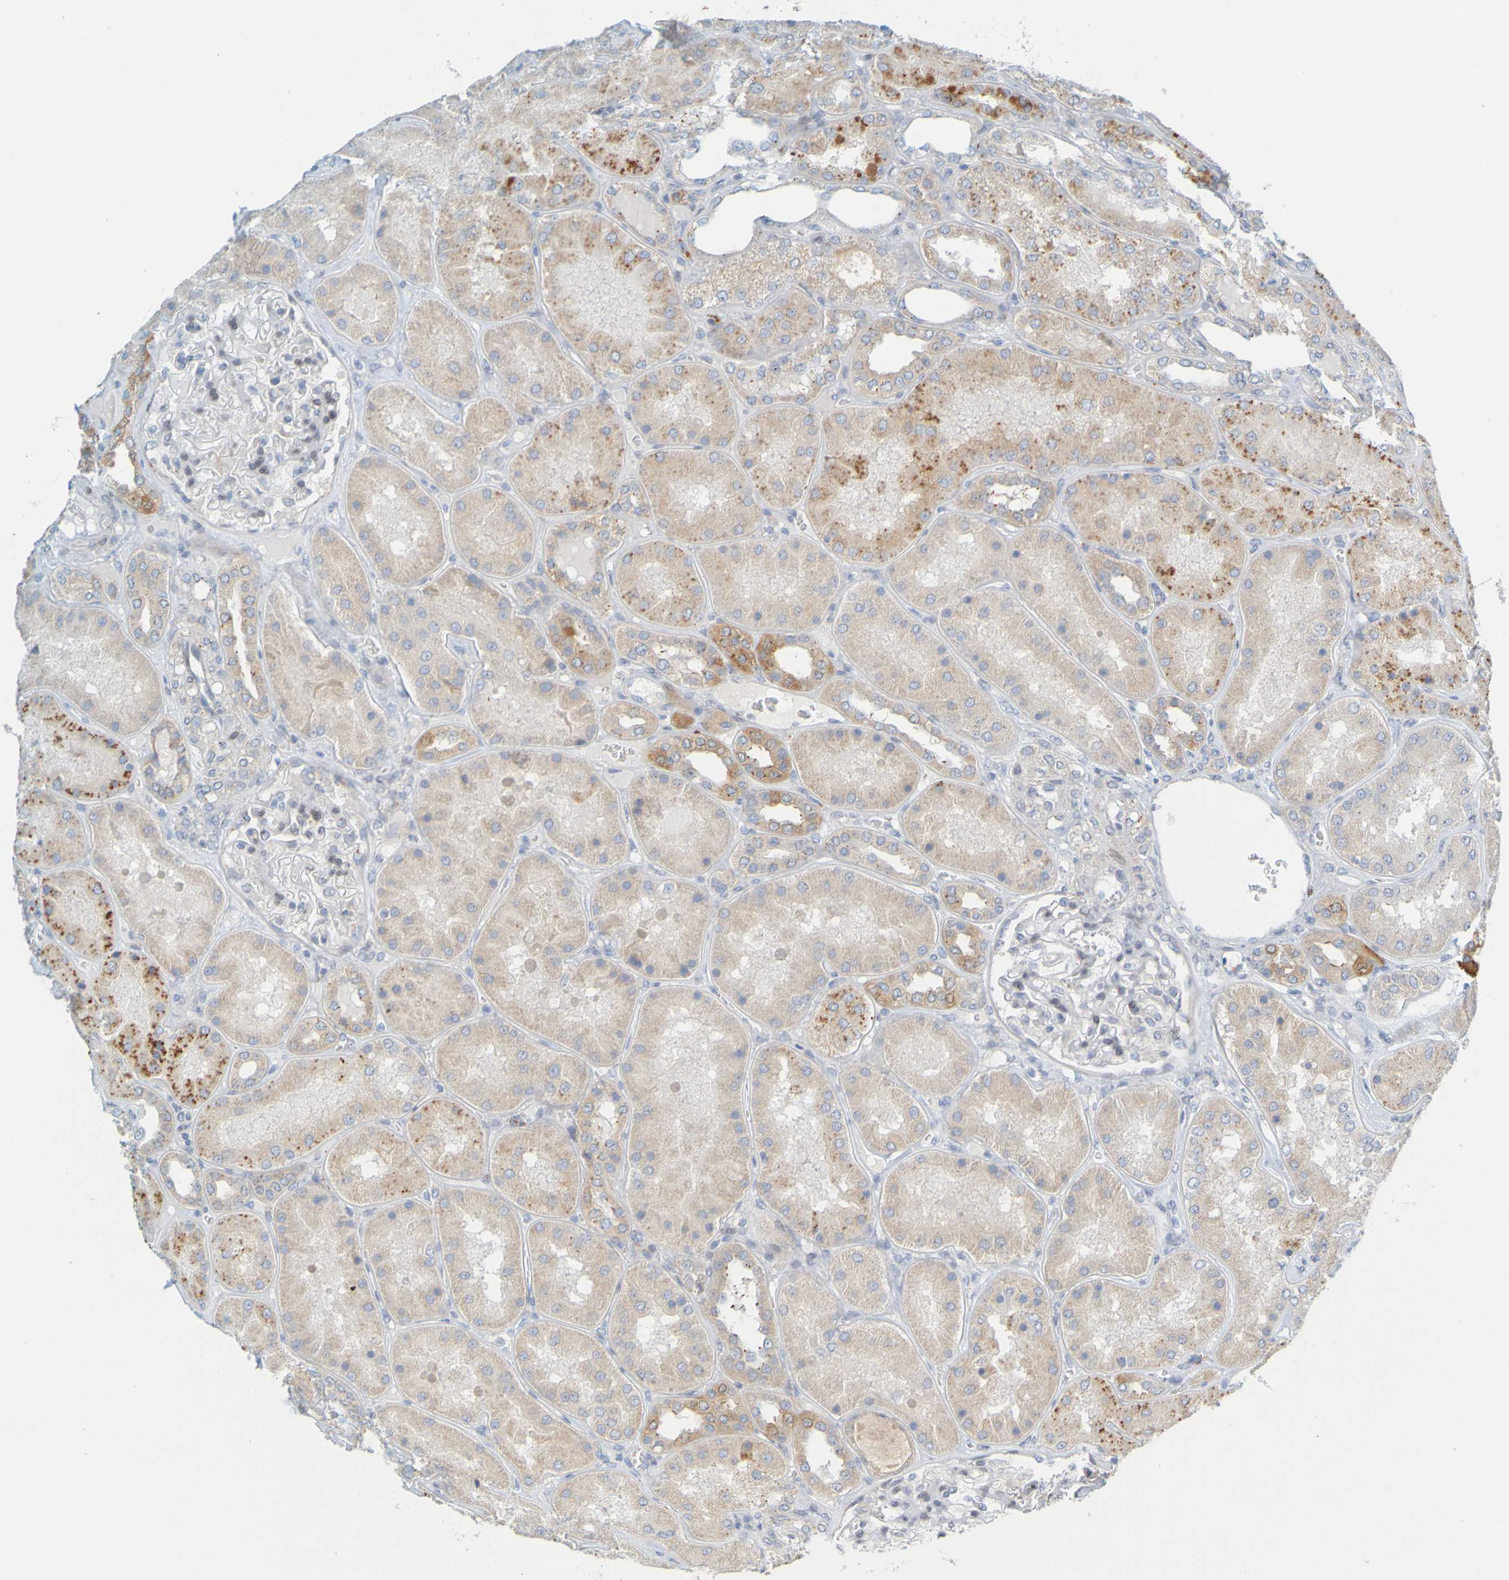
{"staining": {"intensity": "negative", "quantity": "none", "location": "none"}, "tissue": "kidney", "cell_type": "Cells in glomeruli", "image_type": "normal", "snomed": [{"axis": "morphology", "description": "Normal tissue, NOS"}, {"axis": "topography", "description": "Kidney"}], "caption": "Protein analysis of benign kidney reveals no significant positivity in cells in glomeruli. (DAB immunohistochemistry (IHC), high magnification).", "gene": "MAG", "patient": {"sex": "female", "age": 56}}